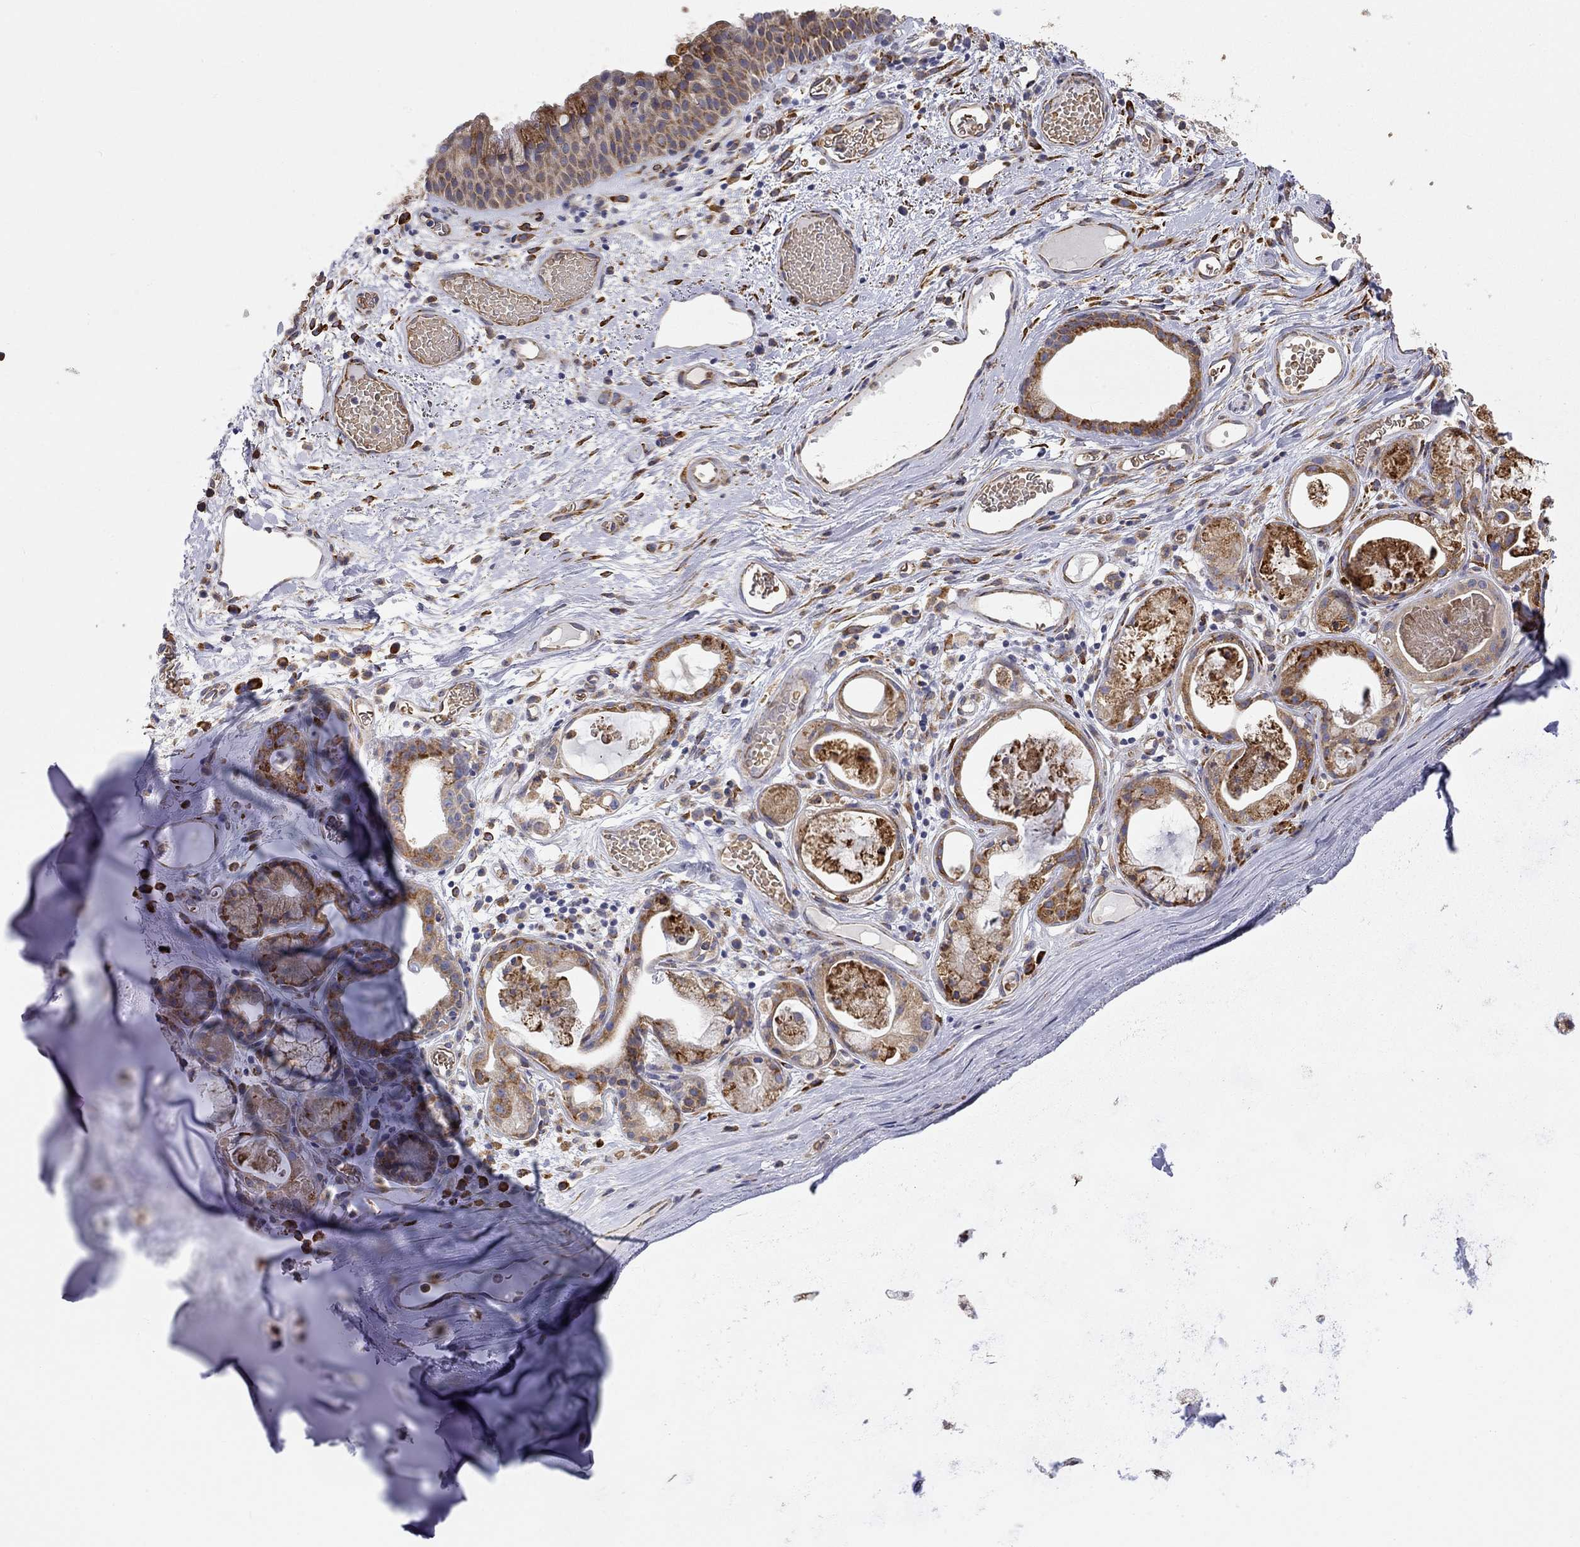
{"staining": {"intensity": "negative", "quantity": "none", "location": "none"}, "tissue": "adipose tissue", "cell_type": "Adipocytes", "image_type": "normal", "snomed": [{"axis": "morphology", "description": "Normal tissue, NOS"}, {"axis": "topography", "description": "Cartilage tissue"}], "caption": "DAB immunohistochemical staining of unremarkable adipose tissue displays no significant expression in adipocytes.", "gene": "CASTOR1", "patient": {"sex": "male", "age": 81}}